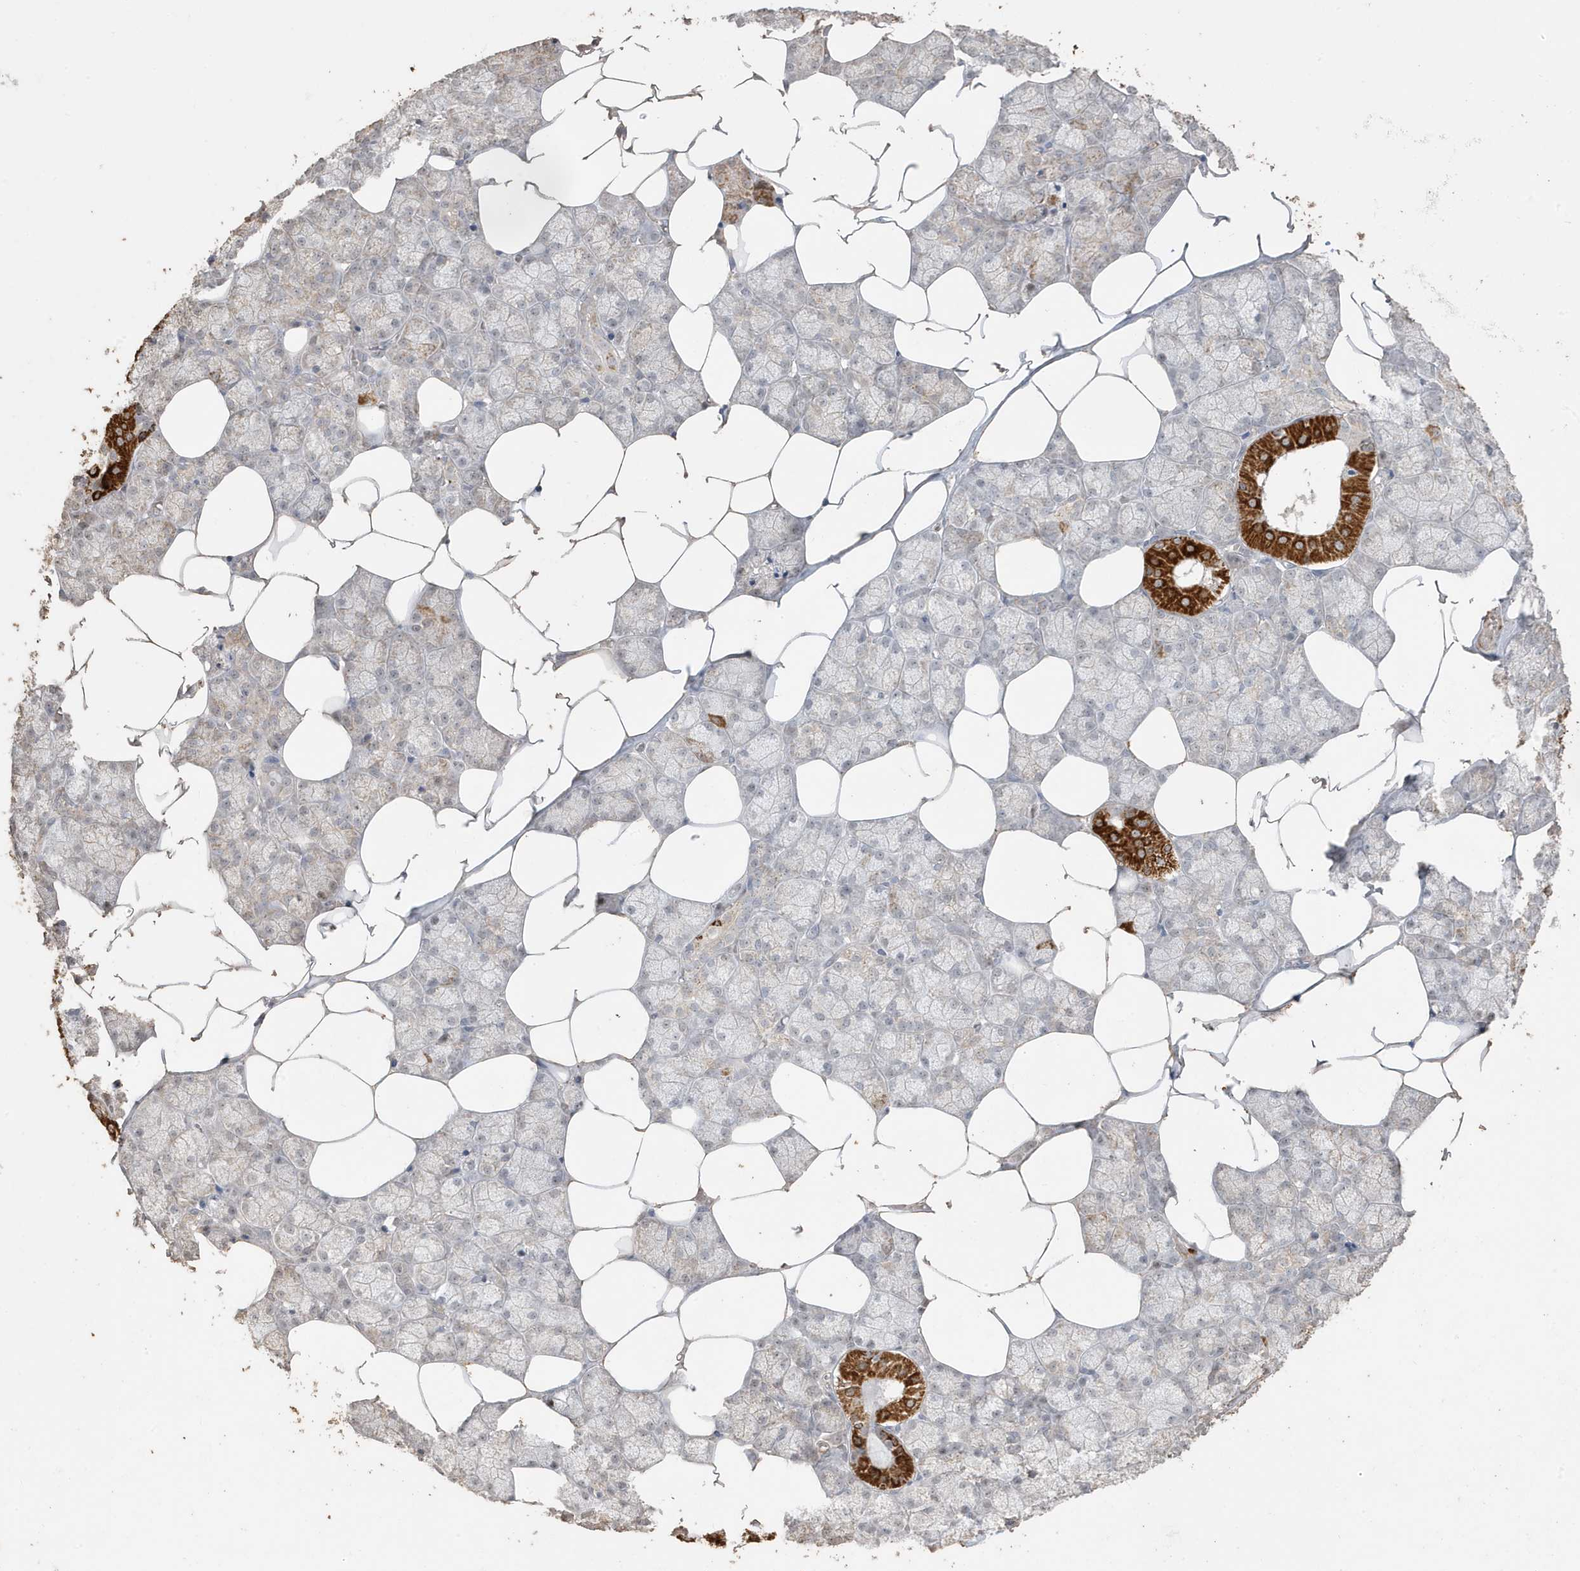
{"staining": {"intensity": "strong", "quantity": "<25%", "location": "cytoplasmic/membranous"}, "tissue": "salivary gland", "cell_type": "Glandular cells", "image_type": "normal", "snomed": [{"axis": "morphology", "description": "Normal tissue, NOS"}, {"axis": "topography", "description": "Salivary gland"}], "caption": "This photomicrograph exhibits immunohistochemistry staining of unremarkable human salivary gland, with medium strong cytoplasmic/membranous expression in approximately <25% of glandular cells.", "gene": "FNDC1", "patient": {"sex": "male", "age": 62}}